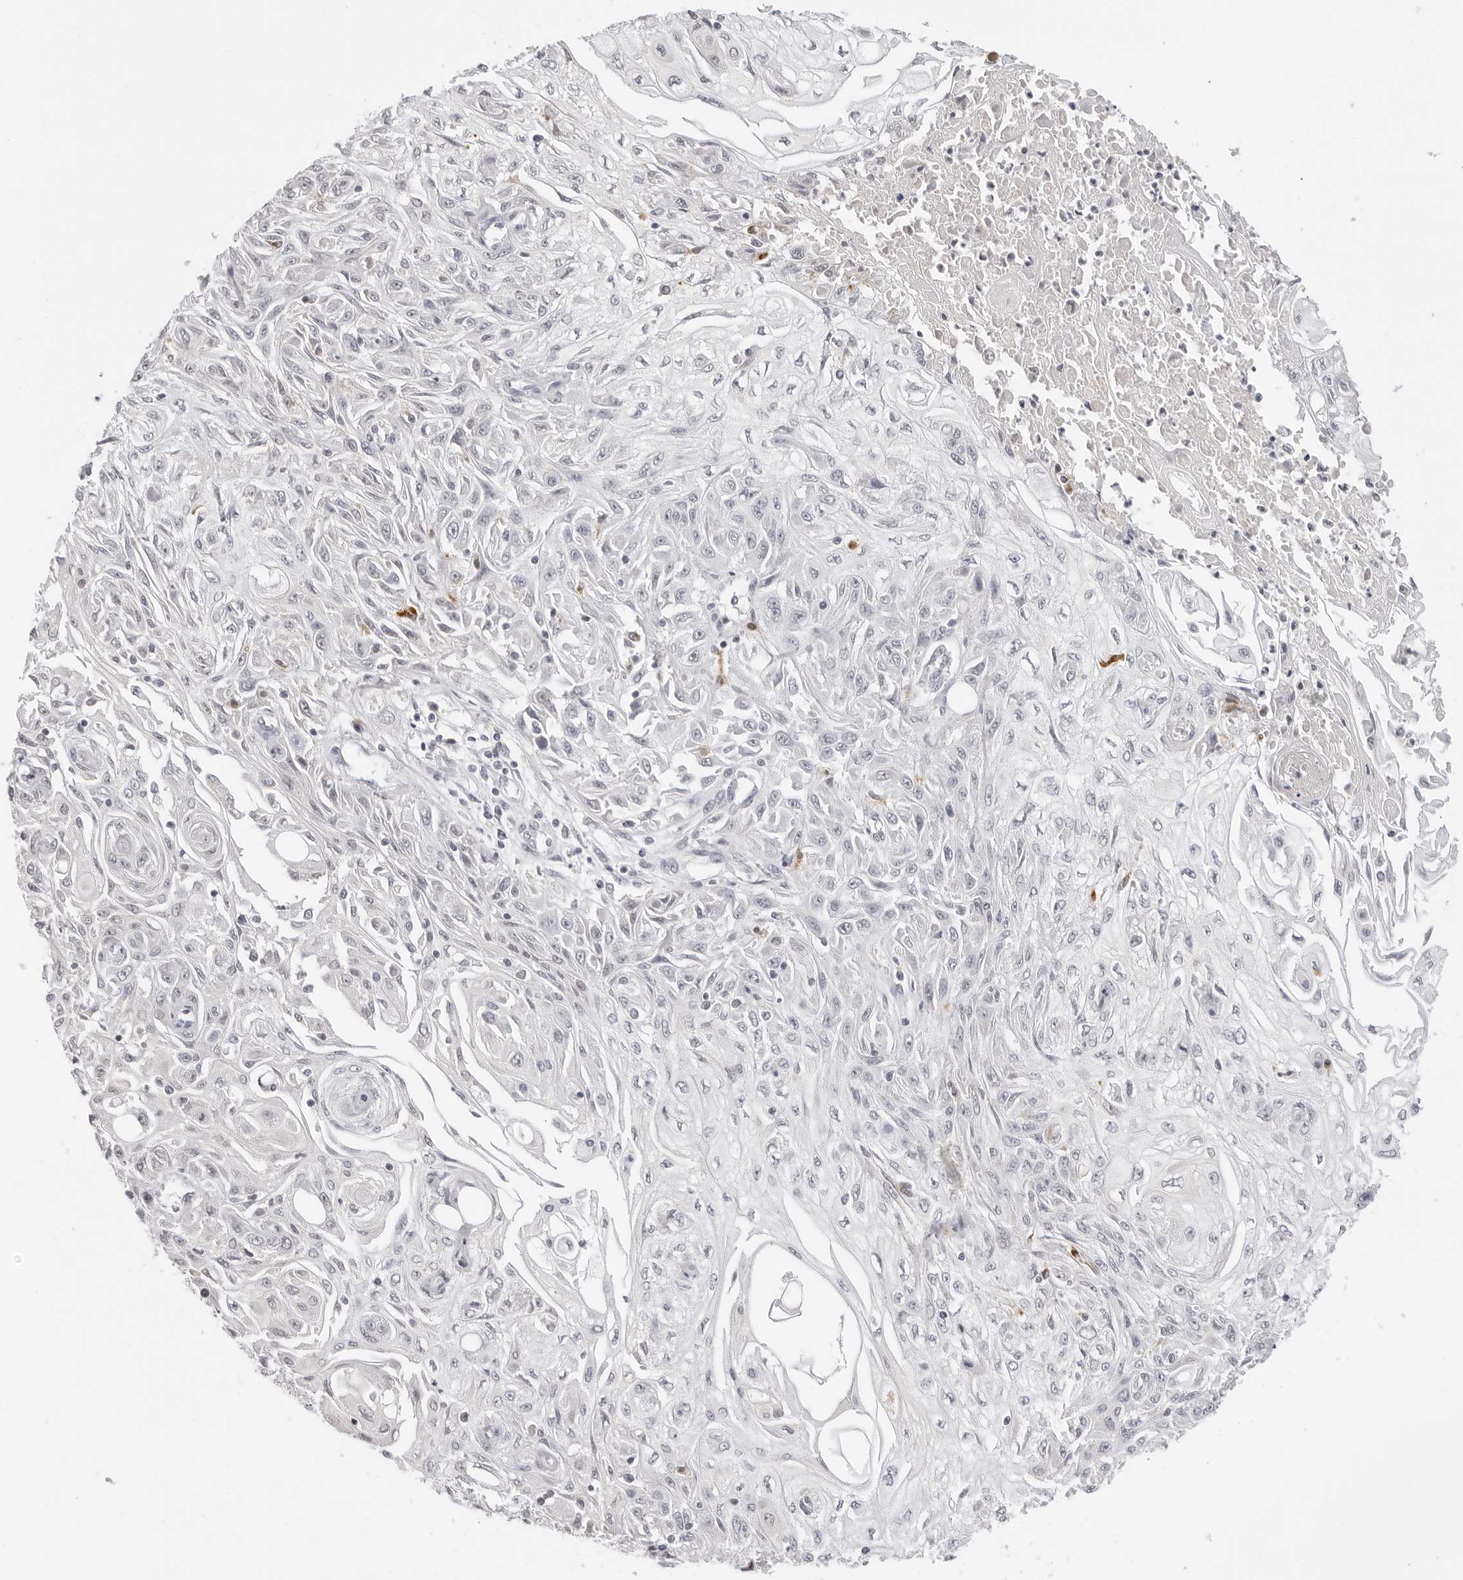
{"staining": {"intensity": "negative", "quantity": "none", "location": "none"}, "tissue": "skin cancer", "cell_type": "Tumor cells", "image_type": "cancer", "snomed": [{"axis": "morphology", "description": "Squamous cell carcinoma, NOS"}, {"axis": "morphology", "description": "Squamous cell carcinoma, metastatic, NOS"}, {"axis": "topography", "description": "Skin"}, {"axis": "topography", "description": "Lymph node"}], "caption": "Immunohistochemistry of squamous cell carcinoma (skin) exhibits no expression in tumor cells. (Stains: DAB (3,3'-diaminobenzidine) IHC with hematoxylin counter stain, Microscopy: brightfield microscopy at high magnification).", "gene": "STRADB", "patient": {"sex": "male", "age": 75}}